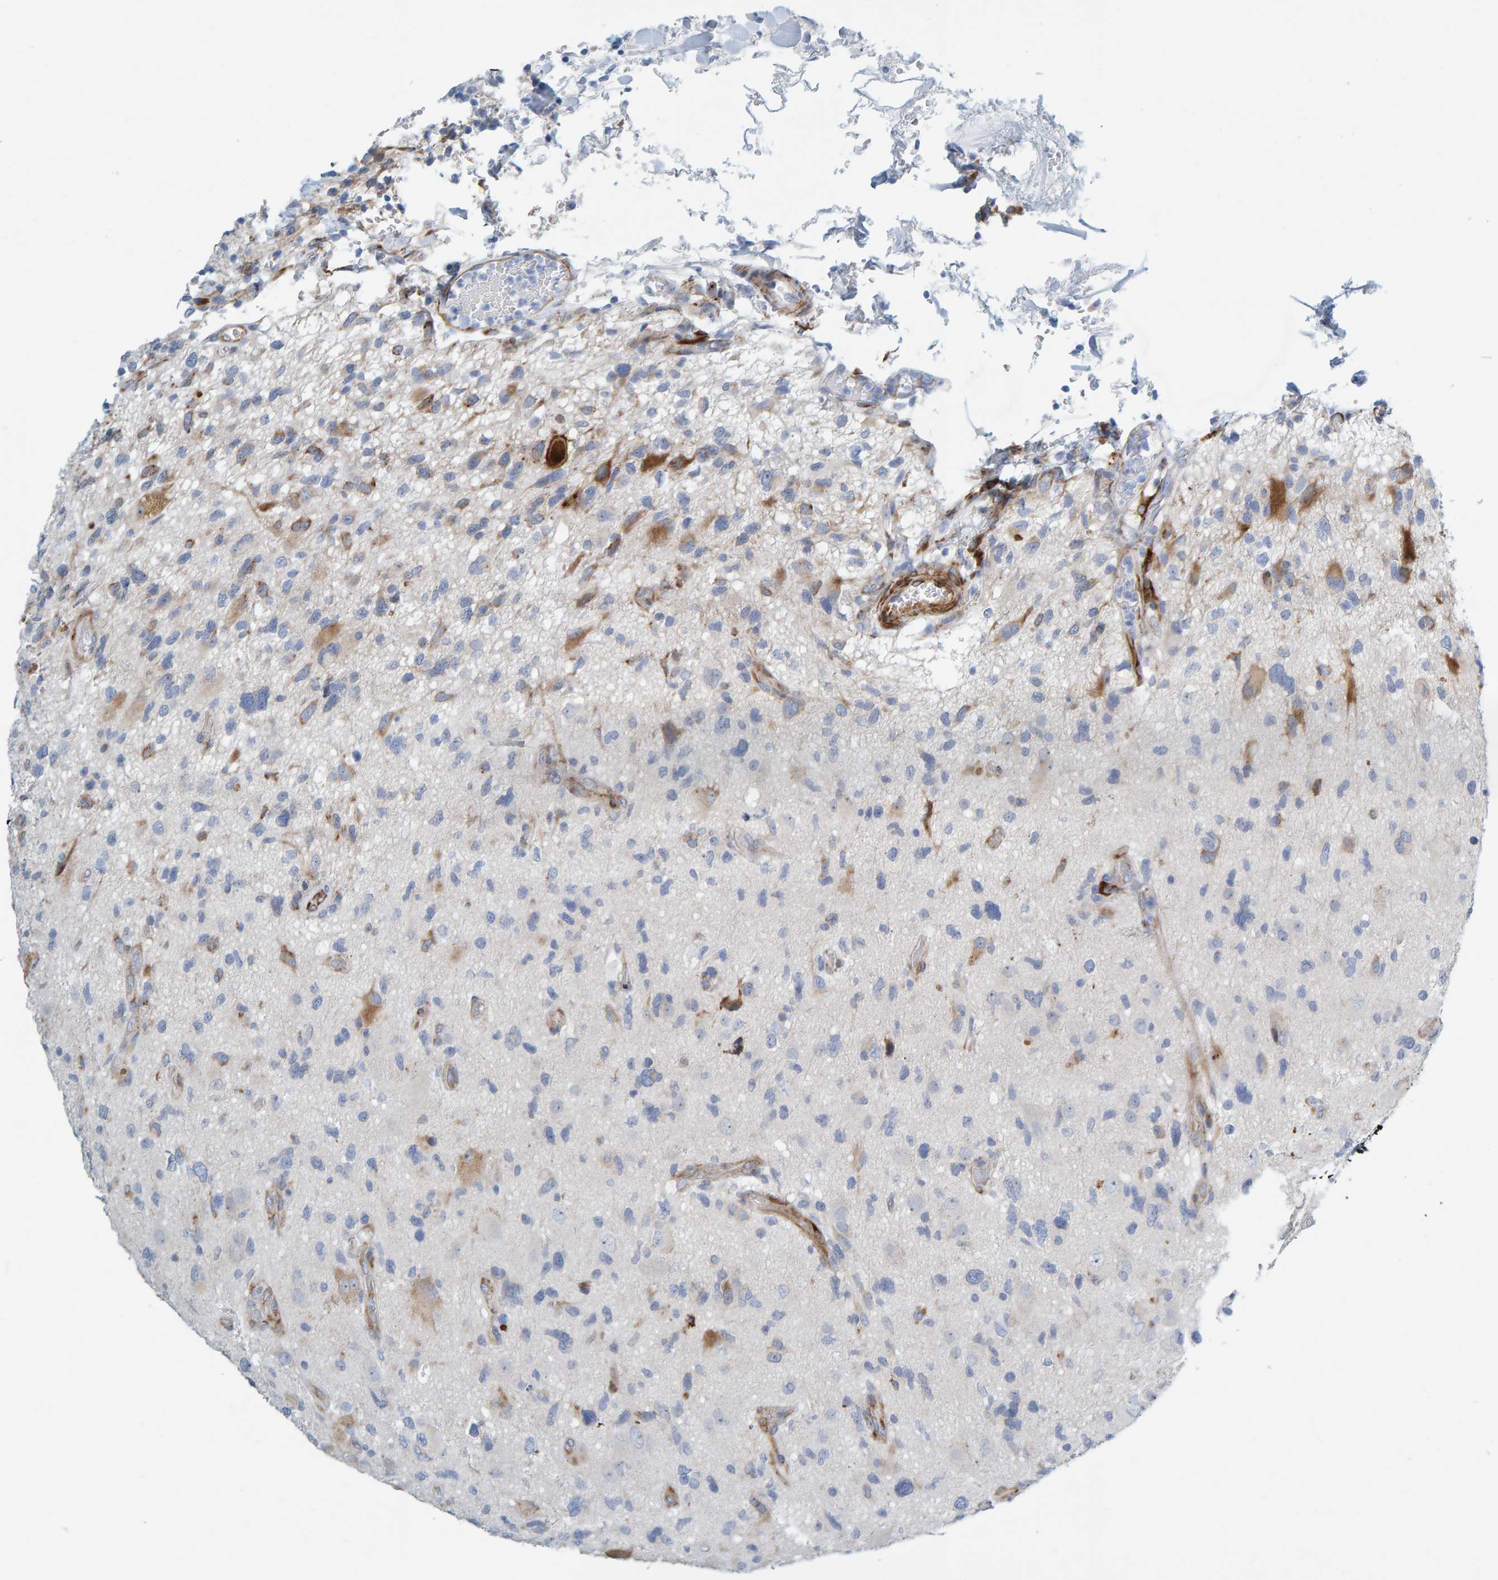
{"staining": {"intensity": "moderate", "quantity": "<25%", "location": "cytoplasmic/membranous"}, "tissue": "glioma", "cell_type": "Tumor cells", "image_type": "cancer", "snomed": [{"axis": "morphology", "description": "Glioma, malignant, High grade"}, {"axis": "topography", "description": "Brain"}], "caption": "Human glioma stained with a brown dye shows moderate cytoplasmic/membranous positive staining in about <25% of tumor cells.", "gene": "MMP16", "patient": {"sex": "male", "age": 33}}